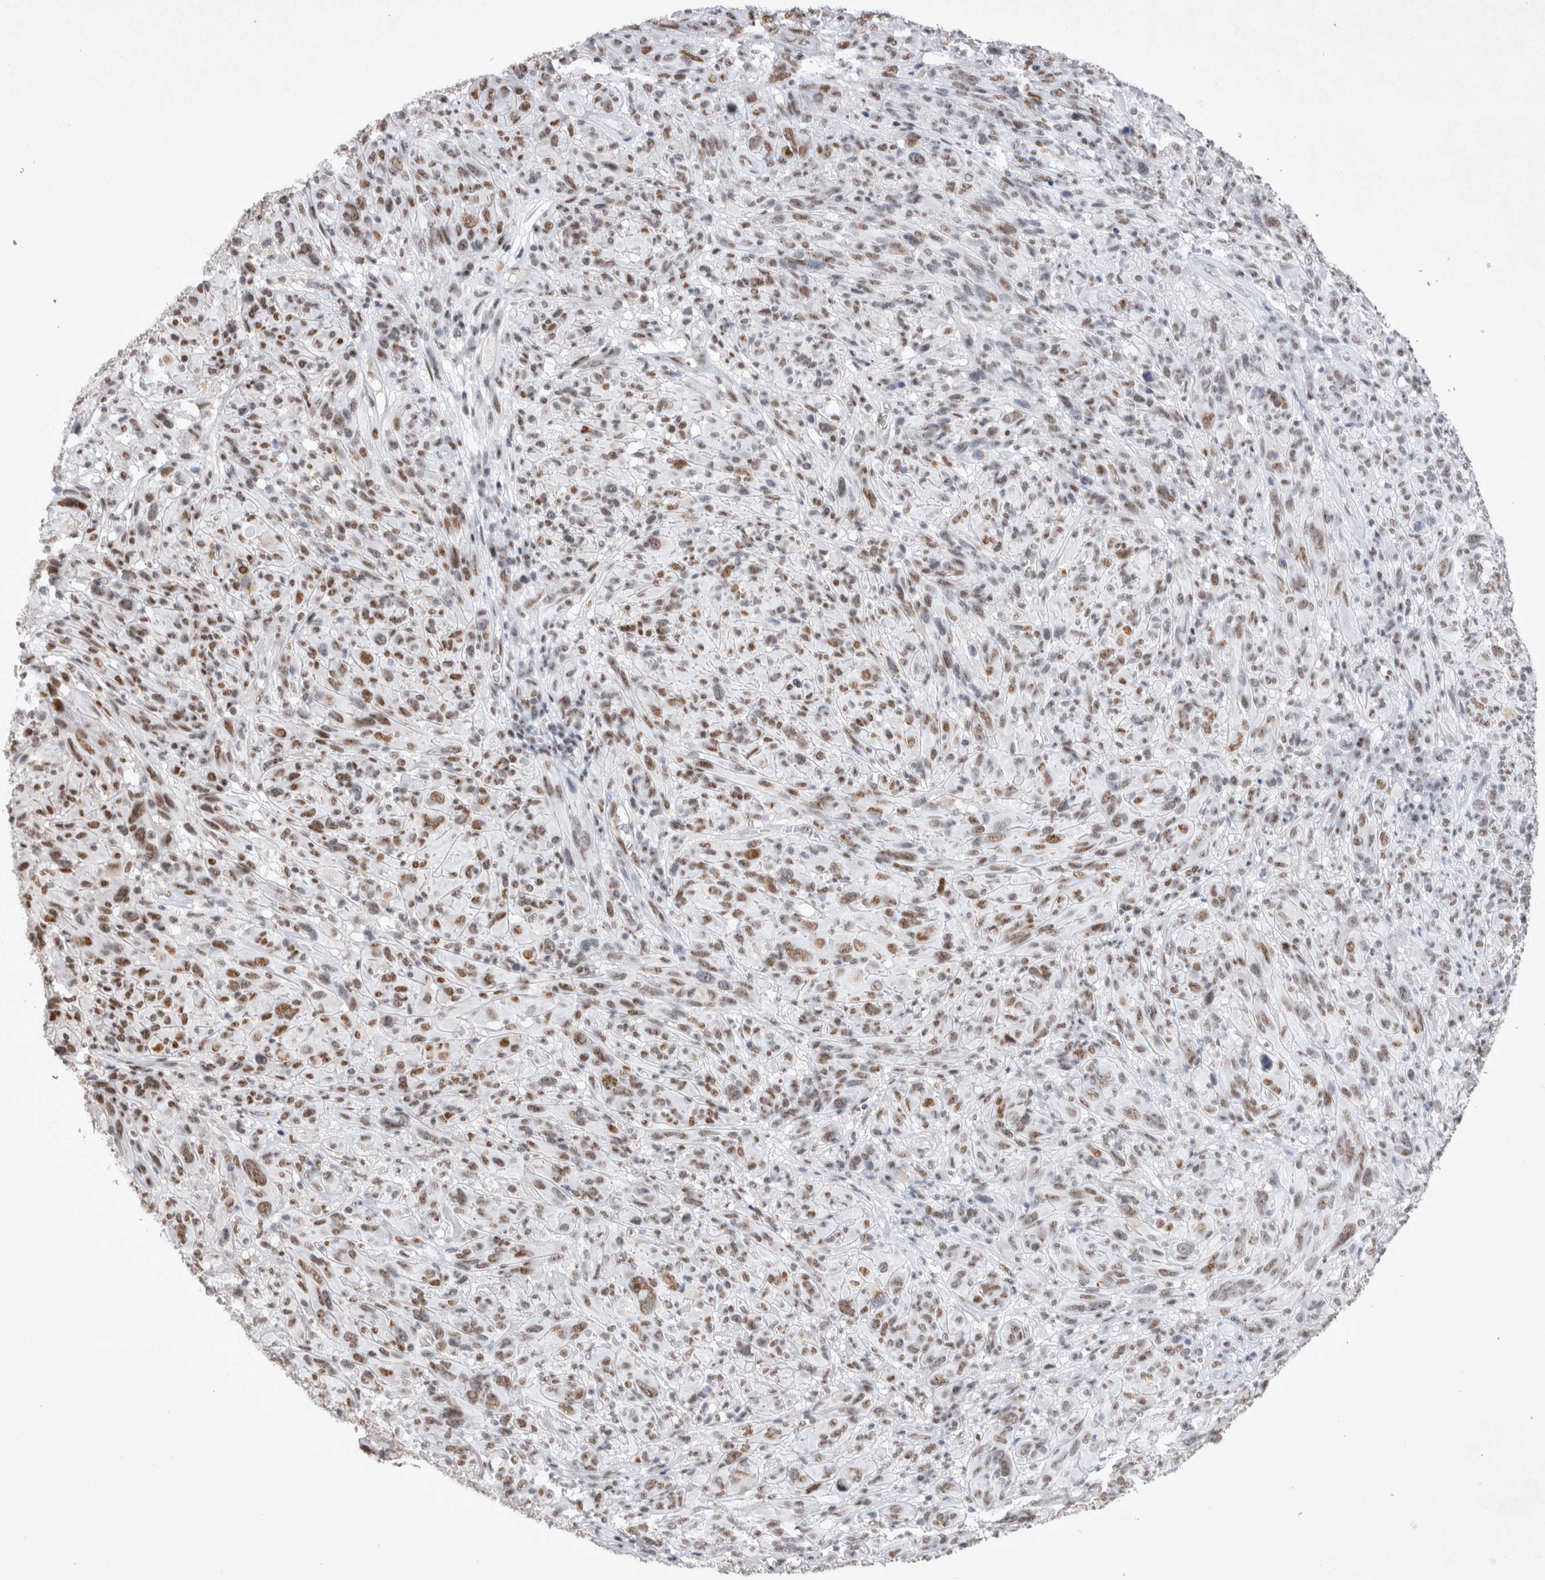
{"staining": {"intensity": "weak", "quantity": ">75%", "location": "nuclear"}, "tissue": "melanoma", "cell_type": "Tumor cells", "image_type": "cancer", "snomed": [{"axis": "morphology", "description": "Malignant melanoma, NOS"}, {"axis": "topography", "description": "Skin of head"}], "caption": "Immunohistochemistry (IHC) photomicrograph of human melanoma stained for a protein (brown), which exhibits low levels of weak nuclear positivity in about >75% of tumor cells.", "gene": "RBM6", "patient": {"sex": "male", "age": 96}}